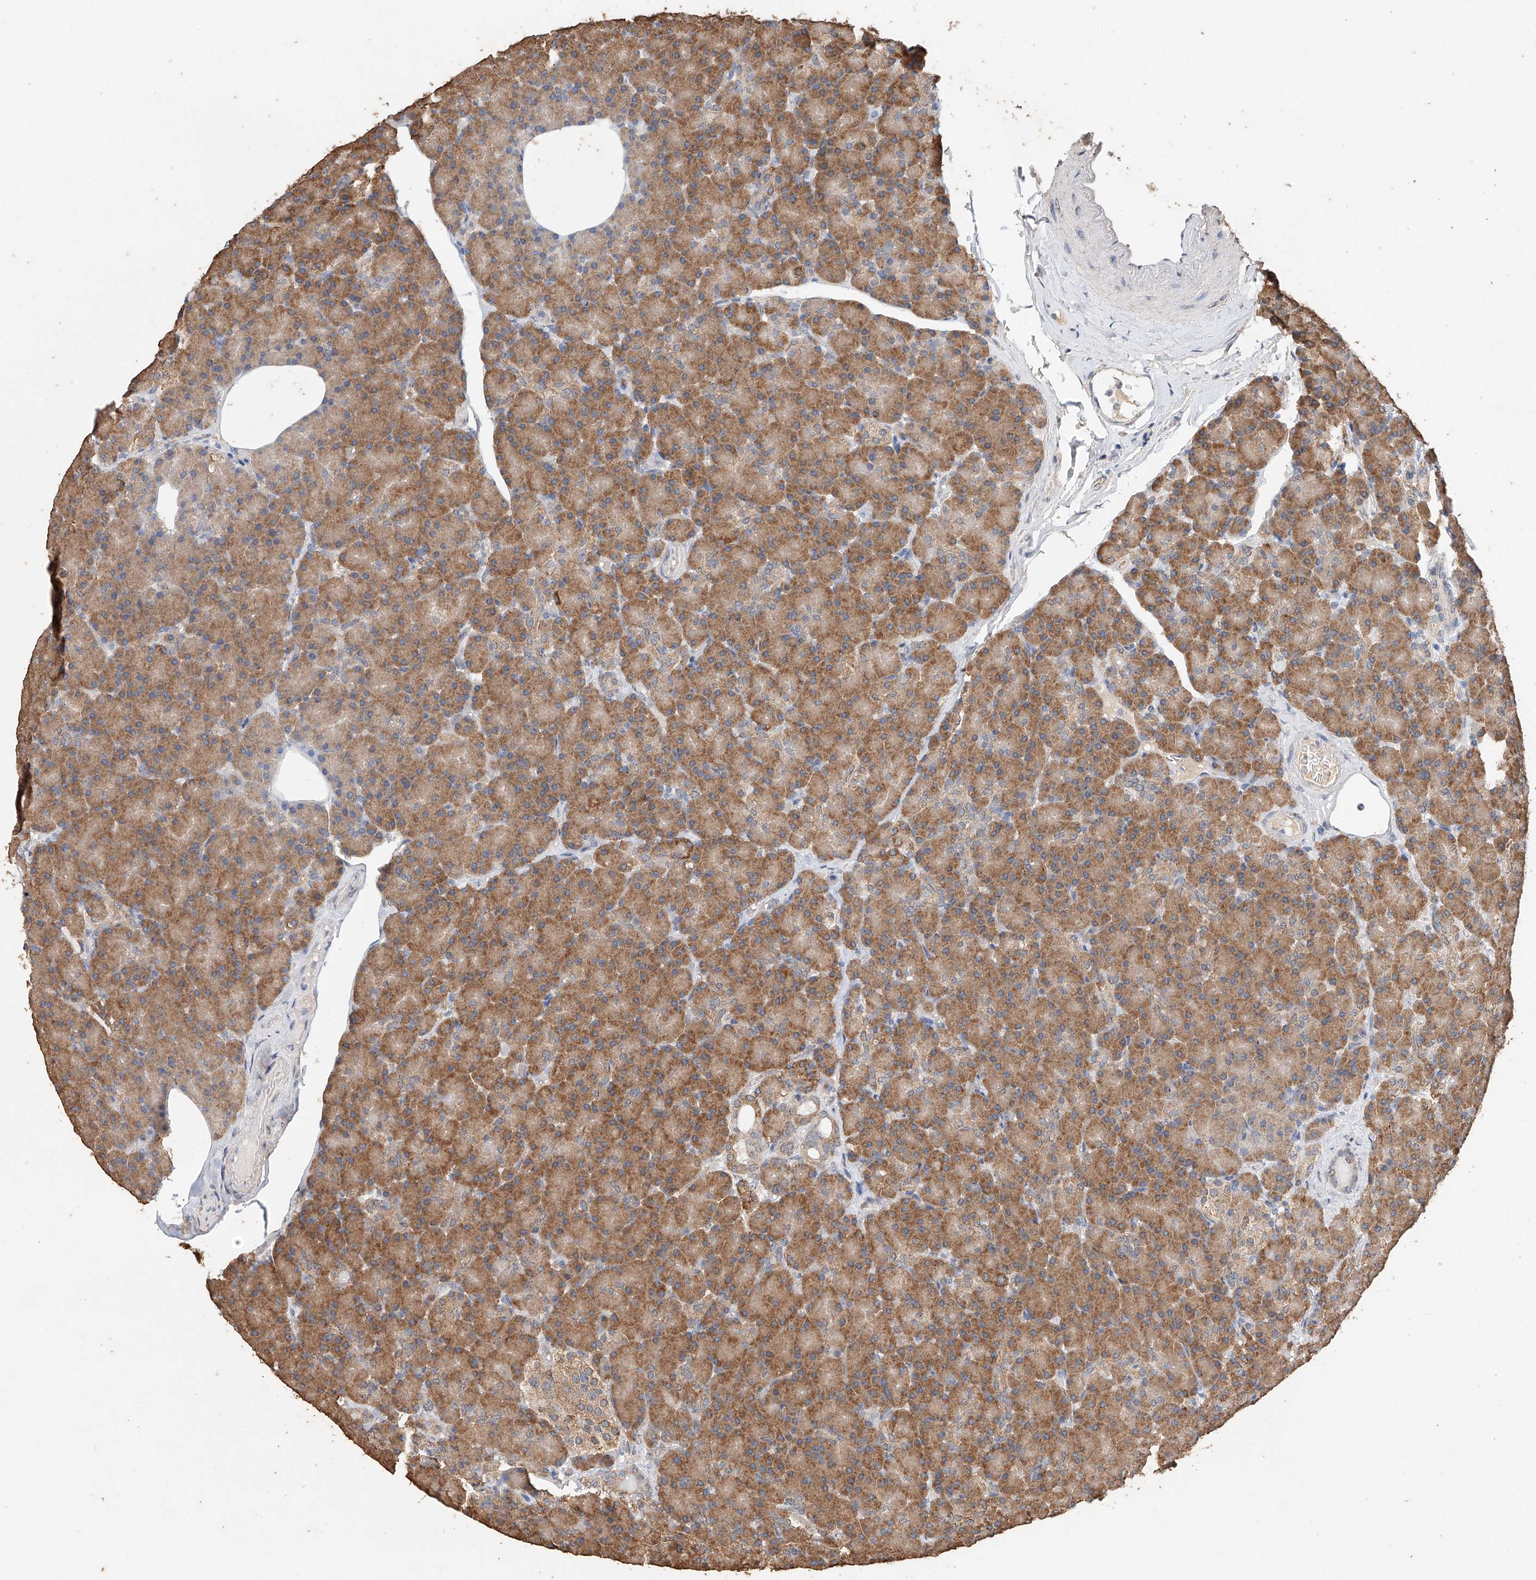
{"staining": {"intensity": "moderate", "quantity": ">75%", "location": "cytoplasmic/membranous"}, "tissue": "pancreas", "cell_type": "Exocrine glandular cells", "image_type": "normal", "snomed": [{"axis": "morphology", "description": "Normal tissue, NOS"}, {"axis": "topography", "description": "Pancreas"}], "caption": "Approximately >75% of exocrine glandular cells in unremarkable human pancreas exhibit moderate cytoplasmic/membranous protein positivity as visualized by brown immunohistochemical staining.", "gene": "CERS4", "patient": {"sex": "female", "age": 43}}